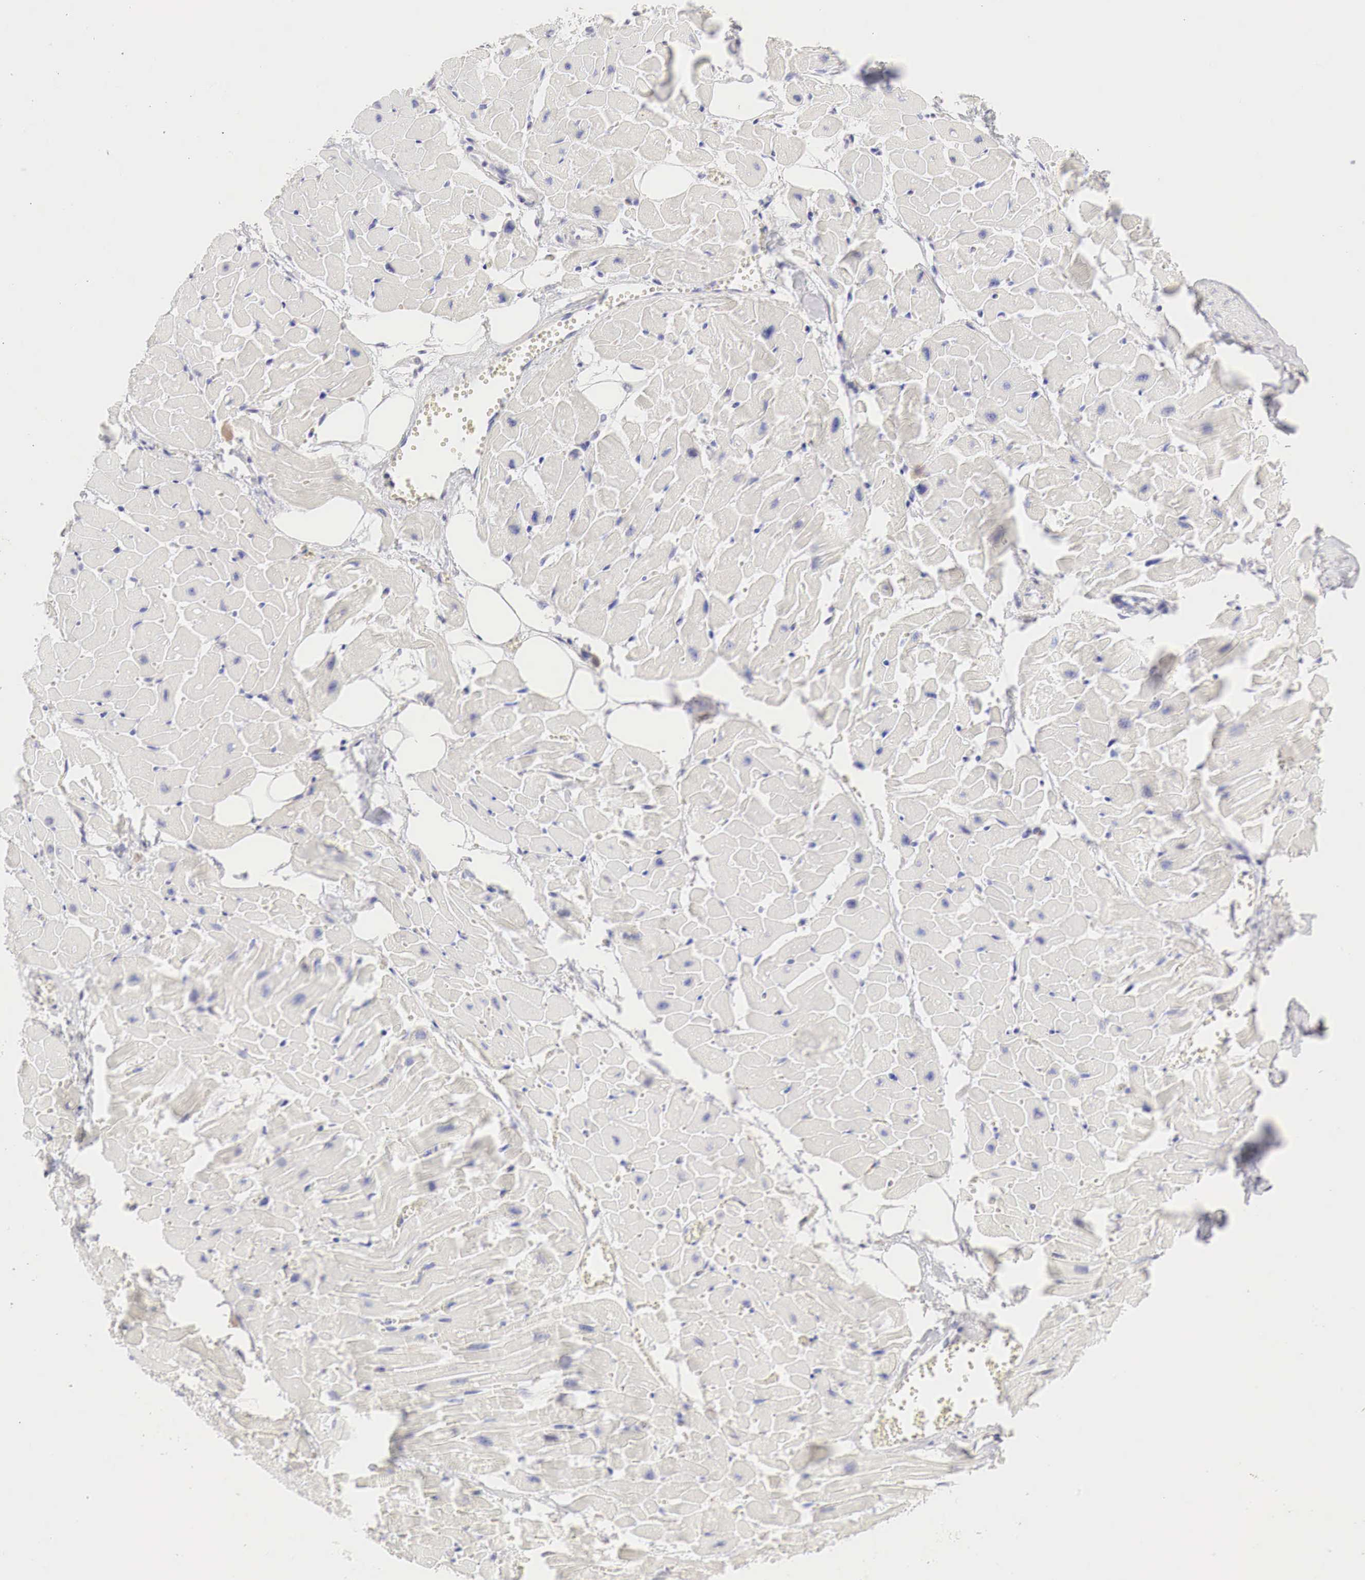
{"staining": {"intensity": "negative", "quantity": "none", "location": "none"}, "tissue": "heart muscle", "cell_type": "Cardiomyocytes", "image_type": "normal", "snomed": [{"axis": "morphology", "description": "Normal tissue, NOS"}, {"axis": "topography", "description": "Heart"}], "caption": "Heart muscle stained for a protein using immunohistochemistry (IHC) displays no positivity cardiomyocytes.", "gene": "OTC", "patient": {"sex": "female", "age": 19}}